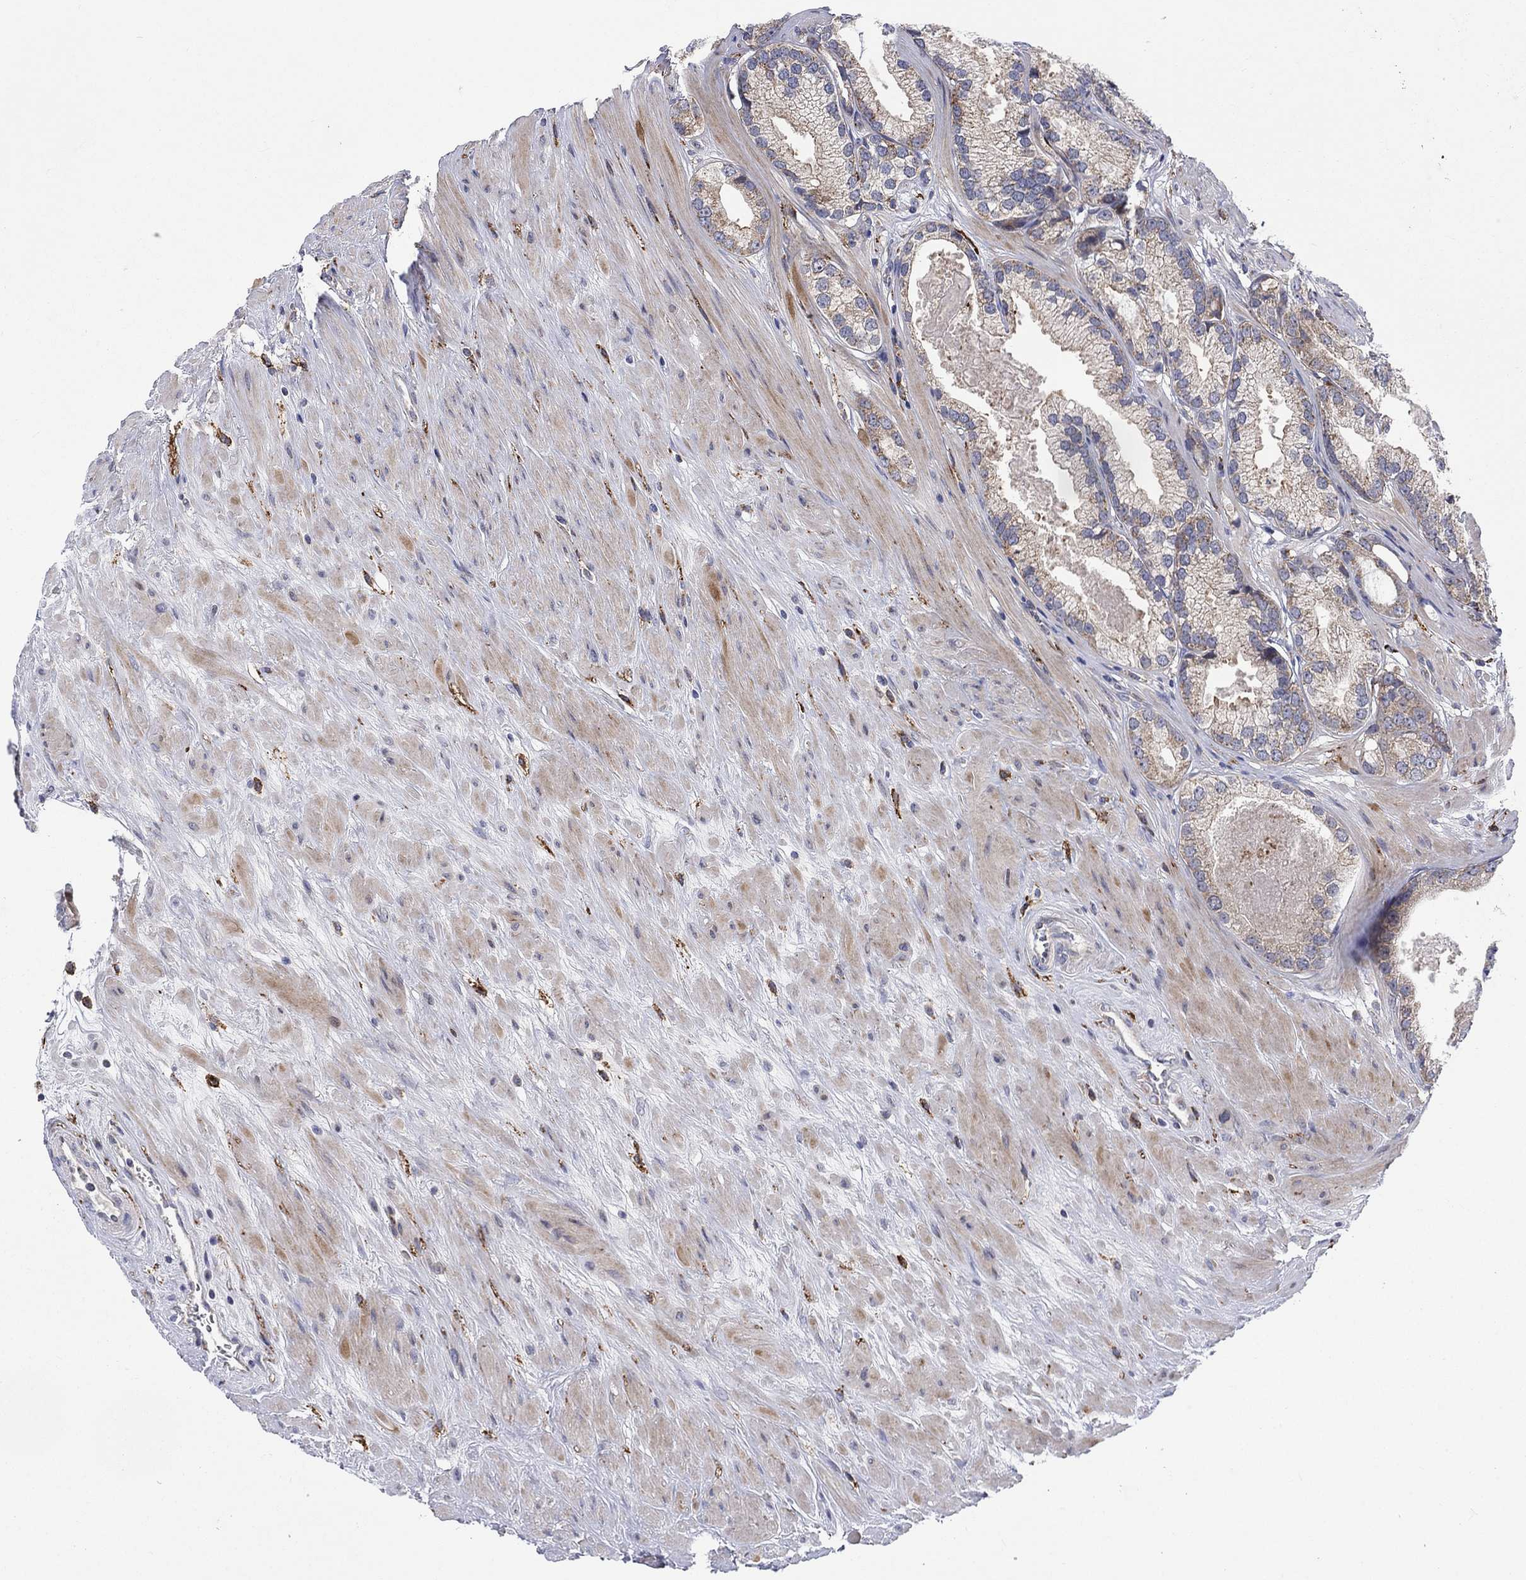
{"staining": {"intensity": "moderate", "quantity": ">75%", "location": "cytoplasmic/membranous"}, "tissue": "prostate cancer", "cell_type": "Tumor cells", "image_type": "cancer", "snomed": [{"axis": "morphology", "description": "Adenocarcinoma, High grade"}, {"axis": "topography", "description": "Prostate and seminal vesicle, NOS"}], "caption": "Moderate cytoplasmic/membranous staining is seen in approximately >75% of tumor cells in high-grade adenocarcinoma (prostate).", "gene": "SLC35F2", "patient": {"sex": "male", "age": 62}}